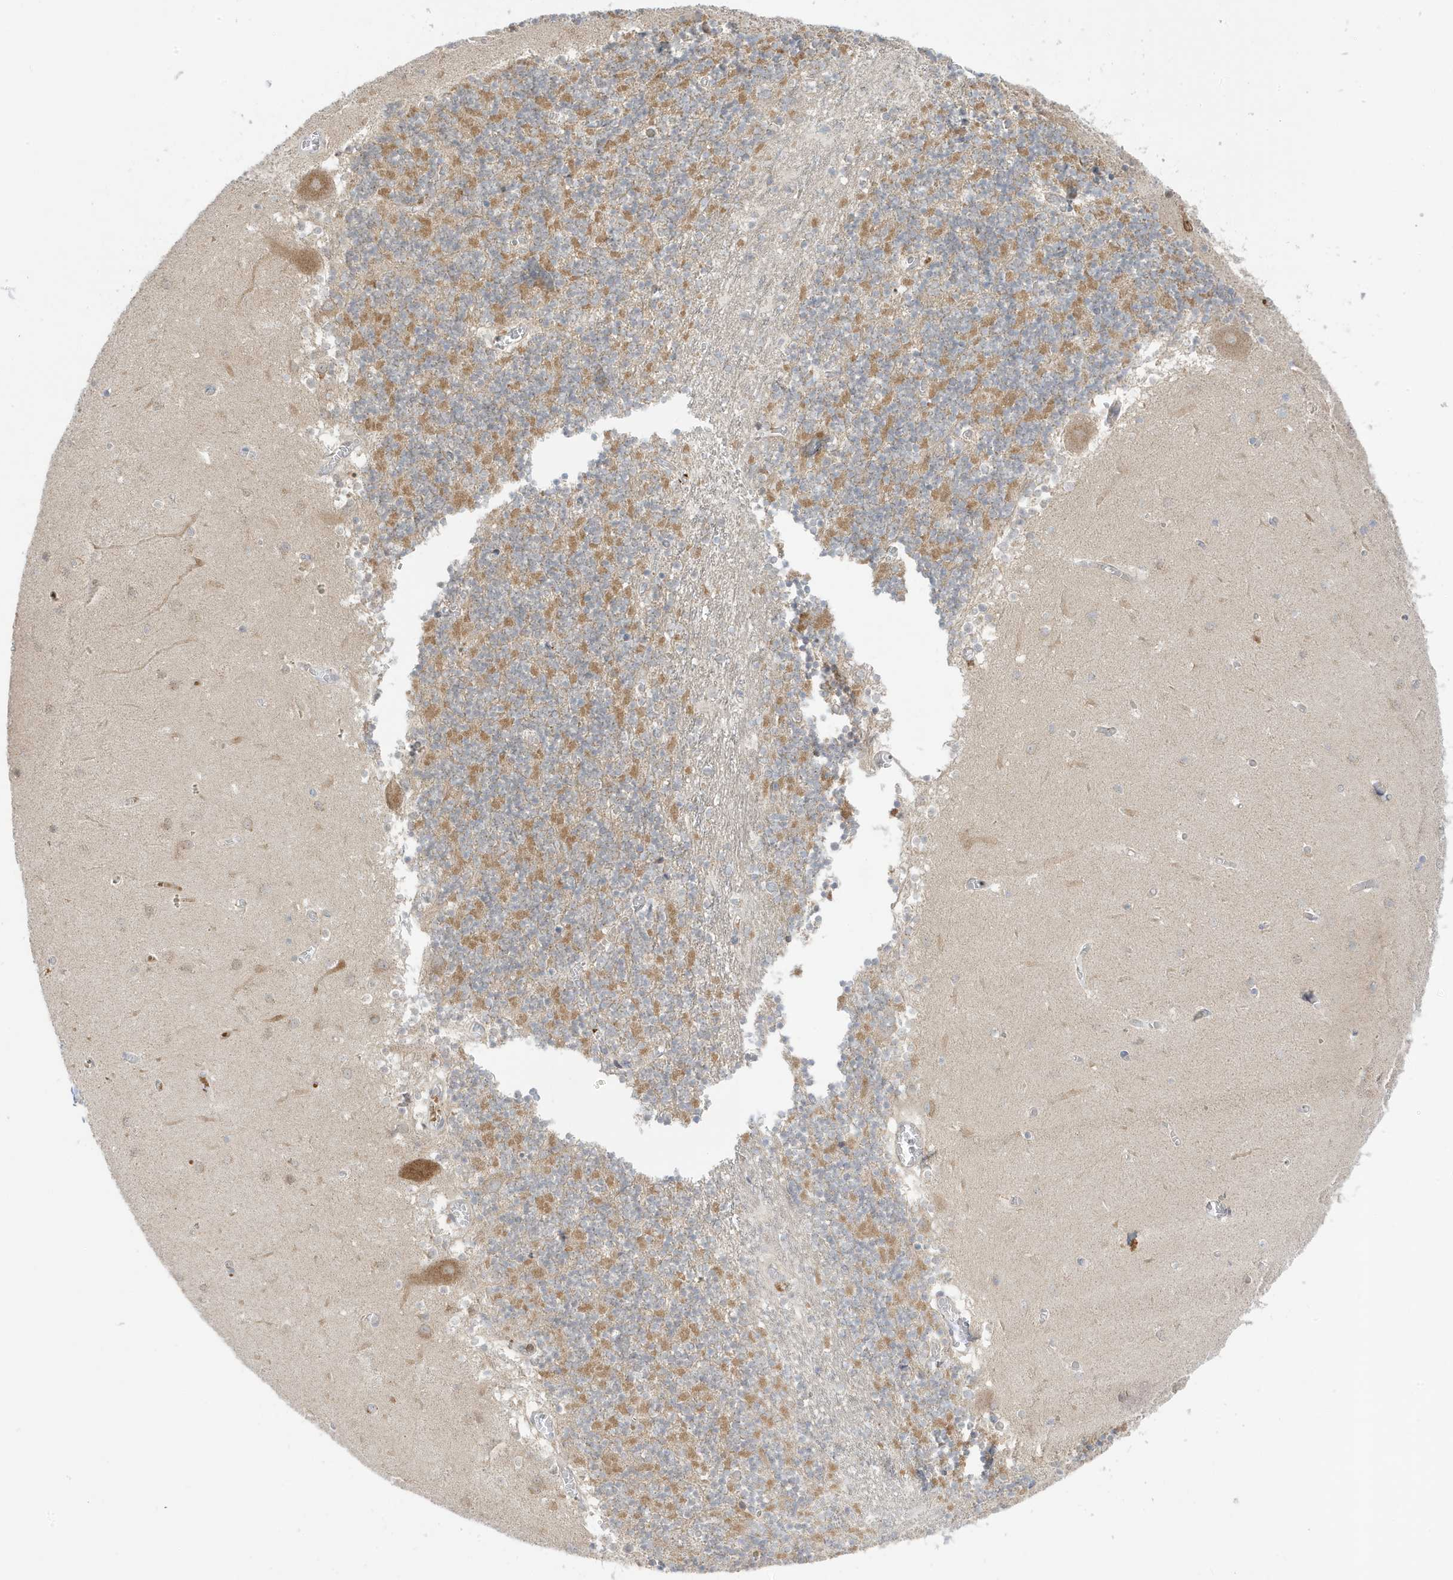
{"staining": {"intensity": "moderate", "quantity": "25%-75%", "location": "cytoplasmic/membranous"}, "tissue": "cerebellum", "cell_type": "Cells in granular layer", "image_type": "normal", "snomed": [{"axis": "morphology", "description": "Normal tissue, NOS"}, {"axis": "topography", "description": "Cerebellum"}], "caption": "Immunohistochemical staining of unremarkable cerebellum shows 25%-75% levels of moderate cytoplasmic/membranous protein staining in approximately 25%-75% of cells in granular layer. (Stains: DAB in brown, nuclei in blue, Microscopy: brightfield microscopy at high magnification).", "gene": "NPPC", "patient": {"sex": "female", "age": 28}}